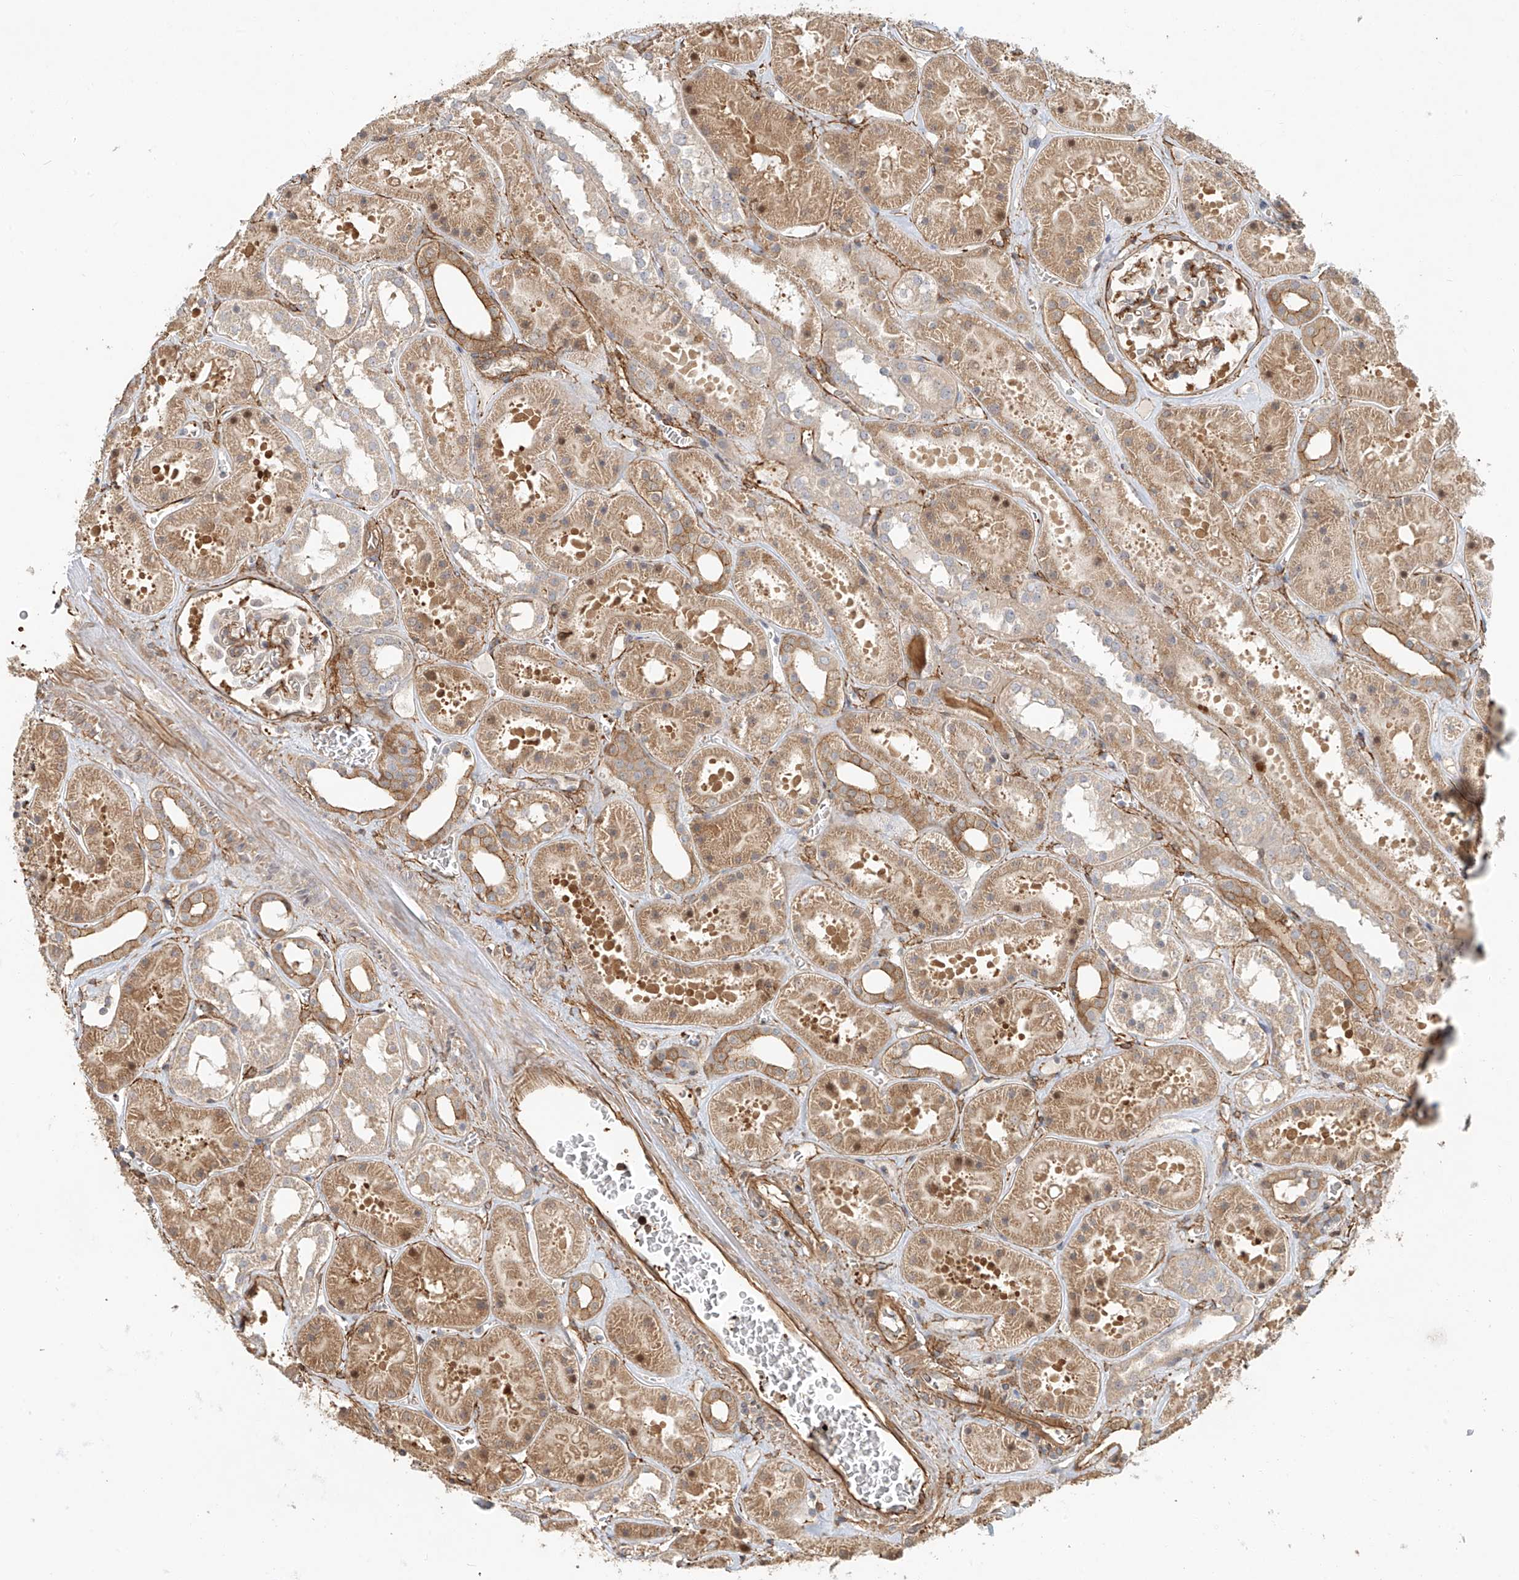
{"staining": {"intensity": "moderate", "quantity": "25%-75%", "location": "cytoplasmic/membranous"}, "tissue": "kidney", "cell_type": "Cells in glomeruli", "image_type": "normal", "snomed": [{"axis": "morphology", "description": "Normal tissue, NOS"}, {"axis": "topography", "description": "Kidney"}], "caption": "The histopathology image demonstrates immunohistochemical staining of benign kidney. There is moderate cytoplasmic/membranous staining is present in about 25%-75% of cells in glomeruli. (brown staining indicates protein expression, while blue staining denotes nuclei).", "gene": "CSMD3", "patient": {"sex": "female", "age": 41}}